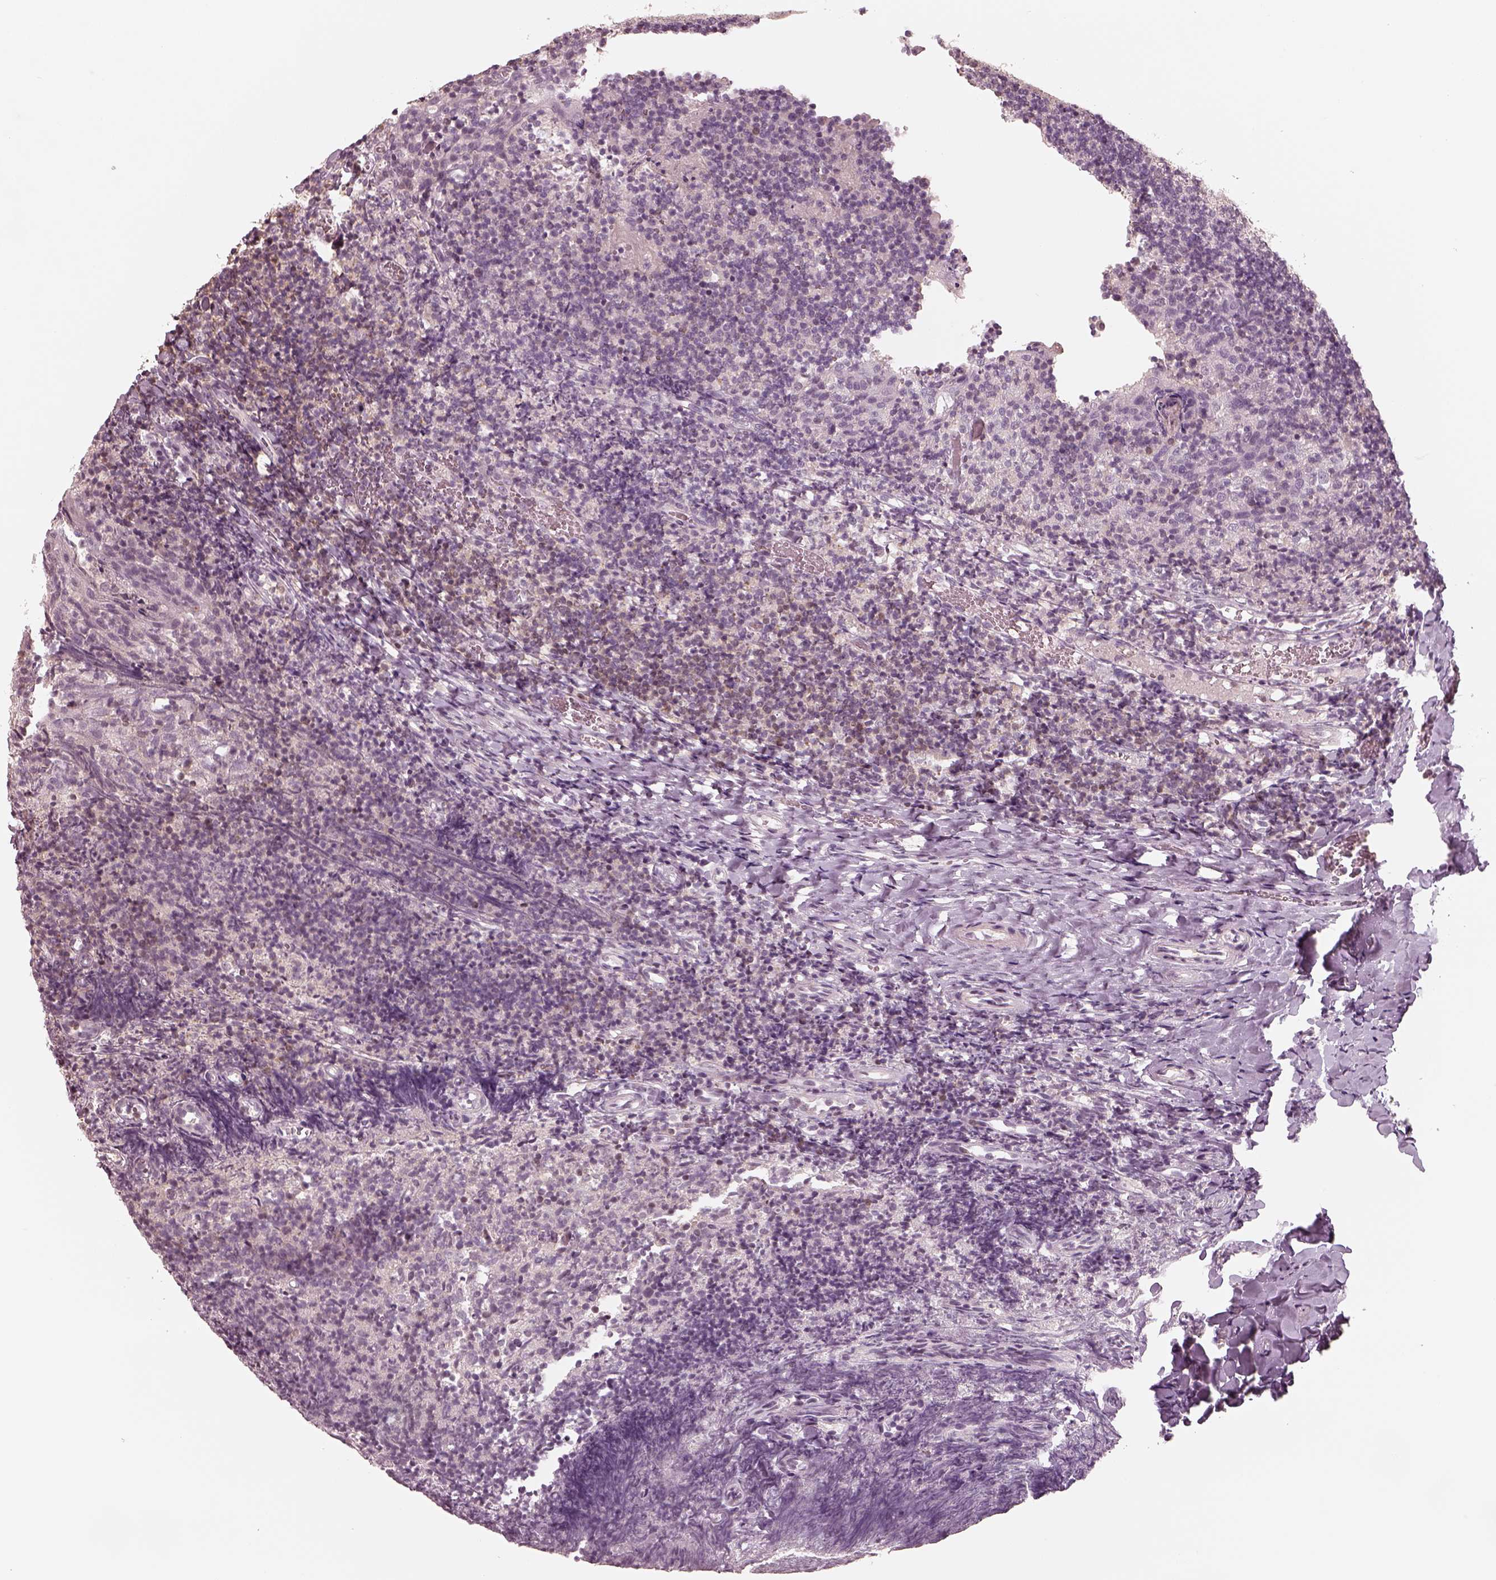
{"staining": {"intensity": "negative", "quantity": "none", "location": "none"}, "tissue": "tonsil", "cell_type": "Germinal center cells", "image_type": "normal", "snomed": [{"axis": "morphology", "description": "Normal tissue, NOS"}, {"axis": "topography", "description": "Tonsil"}], "caption": "This is a photomicrograph of IHC staining of benign tonsil, which shows no positivity in germinal center cells.", "gene": "EGR4", "patient": {"sex": "female", "age": 10}}